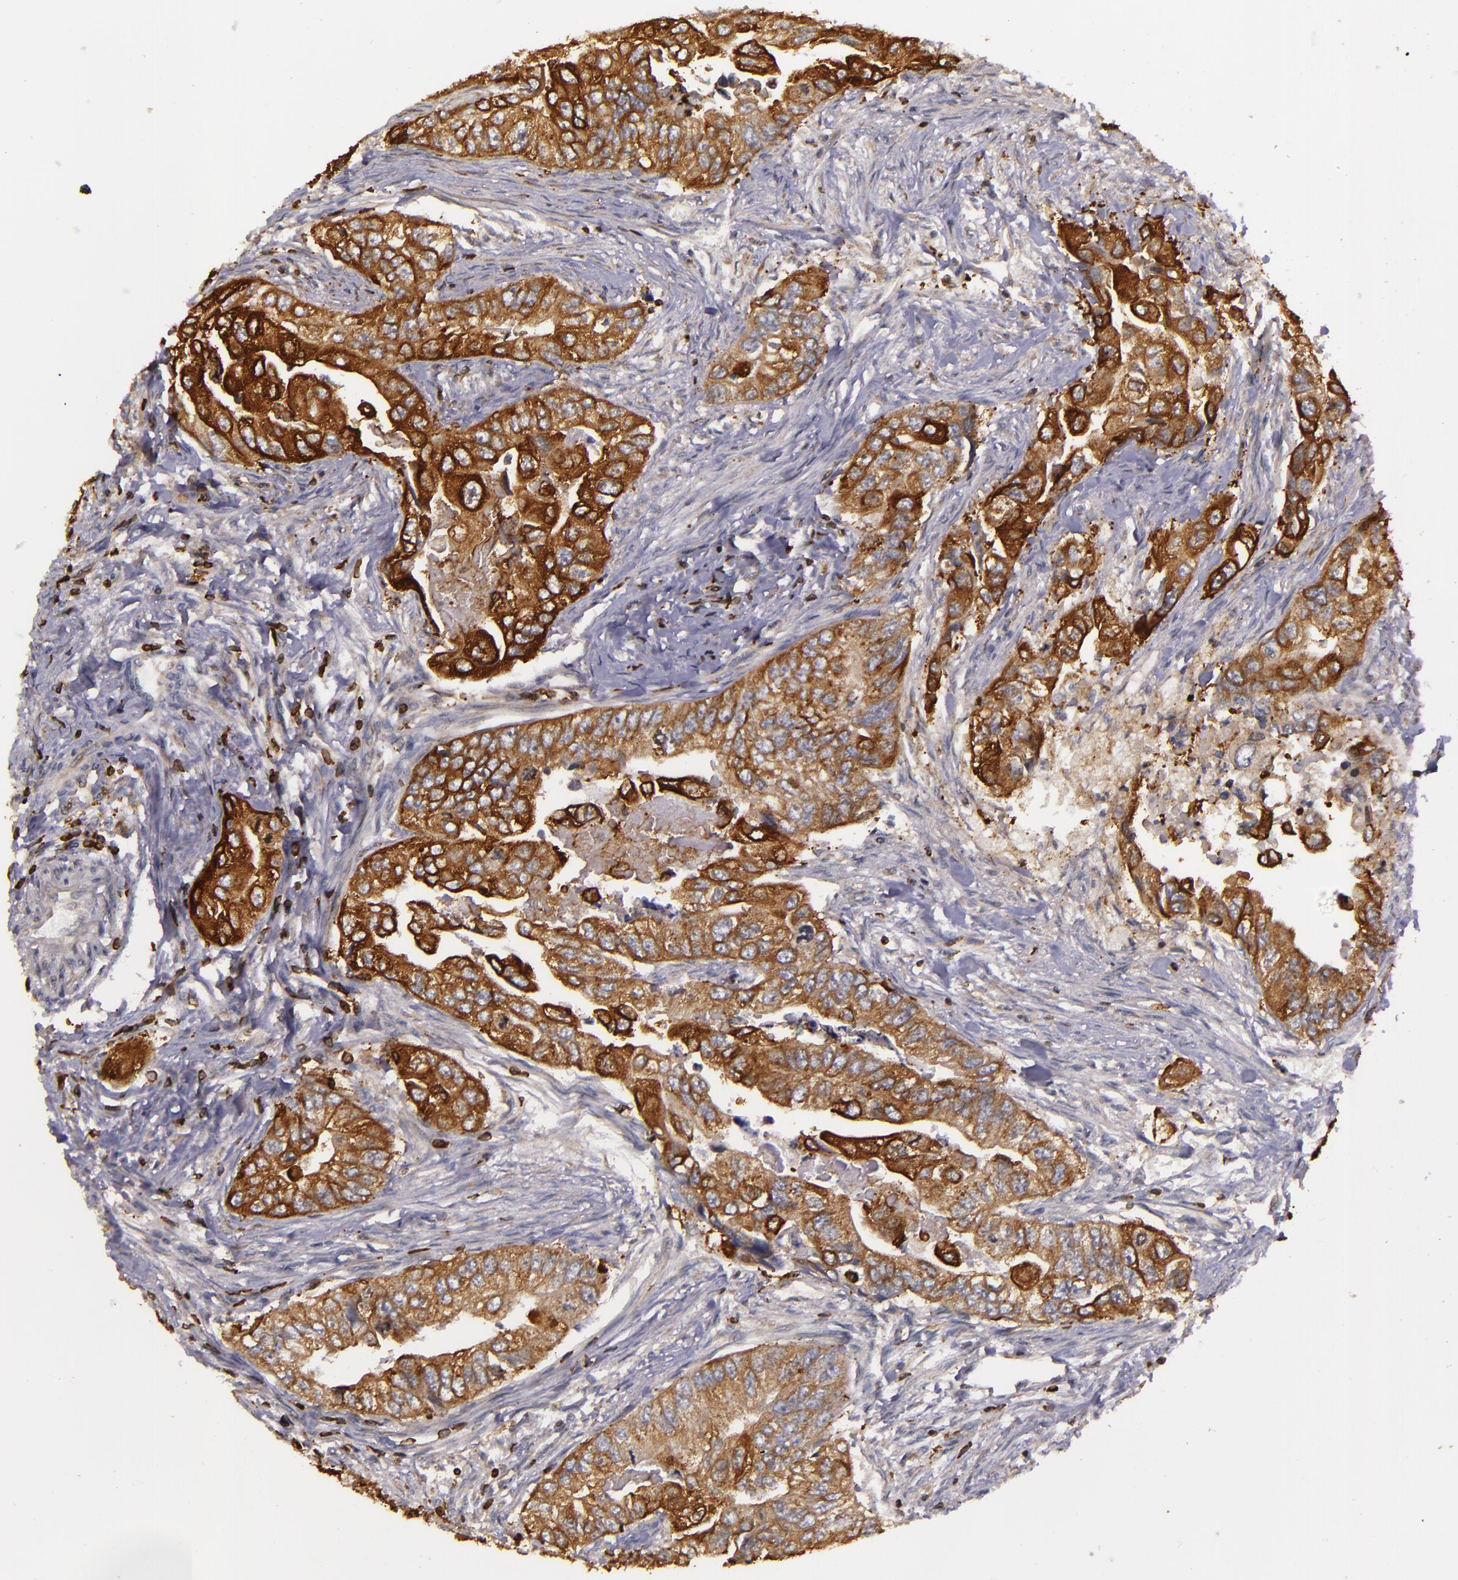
{"staining": {"intensity": "strong", "quantity": ">75%", "location": "cytoplasmic/membranous"}, "tissue": "colorectal cancer", "cell_type": "Tumor cells", "image_type": "cancer", "snomed": [{"axis": "morphology", "description": "Adenocarcinoma, NOS"}, {"axis": "topography", "description": "Colon"}], "caption": "Colorectal cancer was stained to show a protein in brown. There is high levels of strong cytoplasmic/membranous positivity in about >75% of tumor cells. The protein is shown in brown color, while the nuclei are stained blue.", "gene": "SLC9A3R1", "patient": {"sex": "female", "age": 11}}